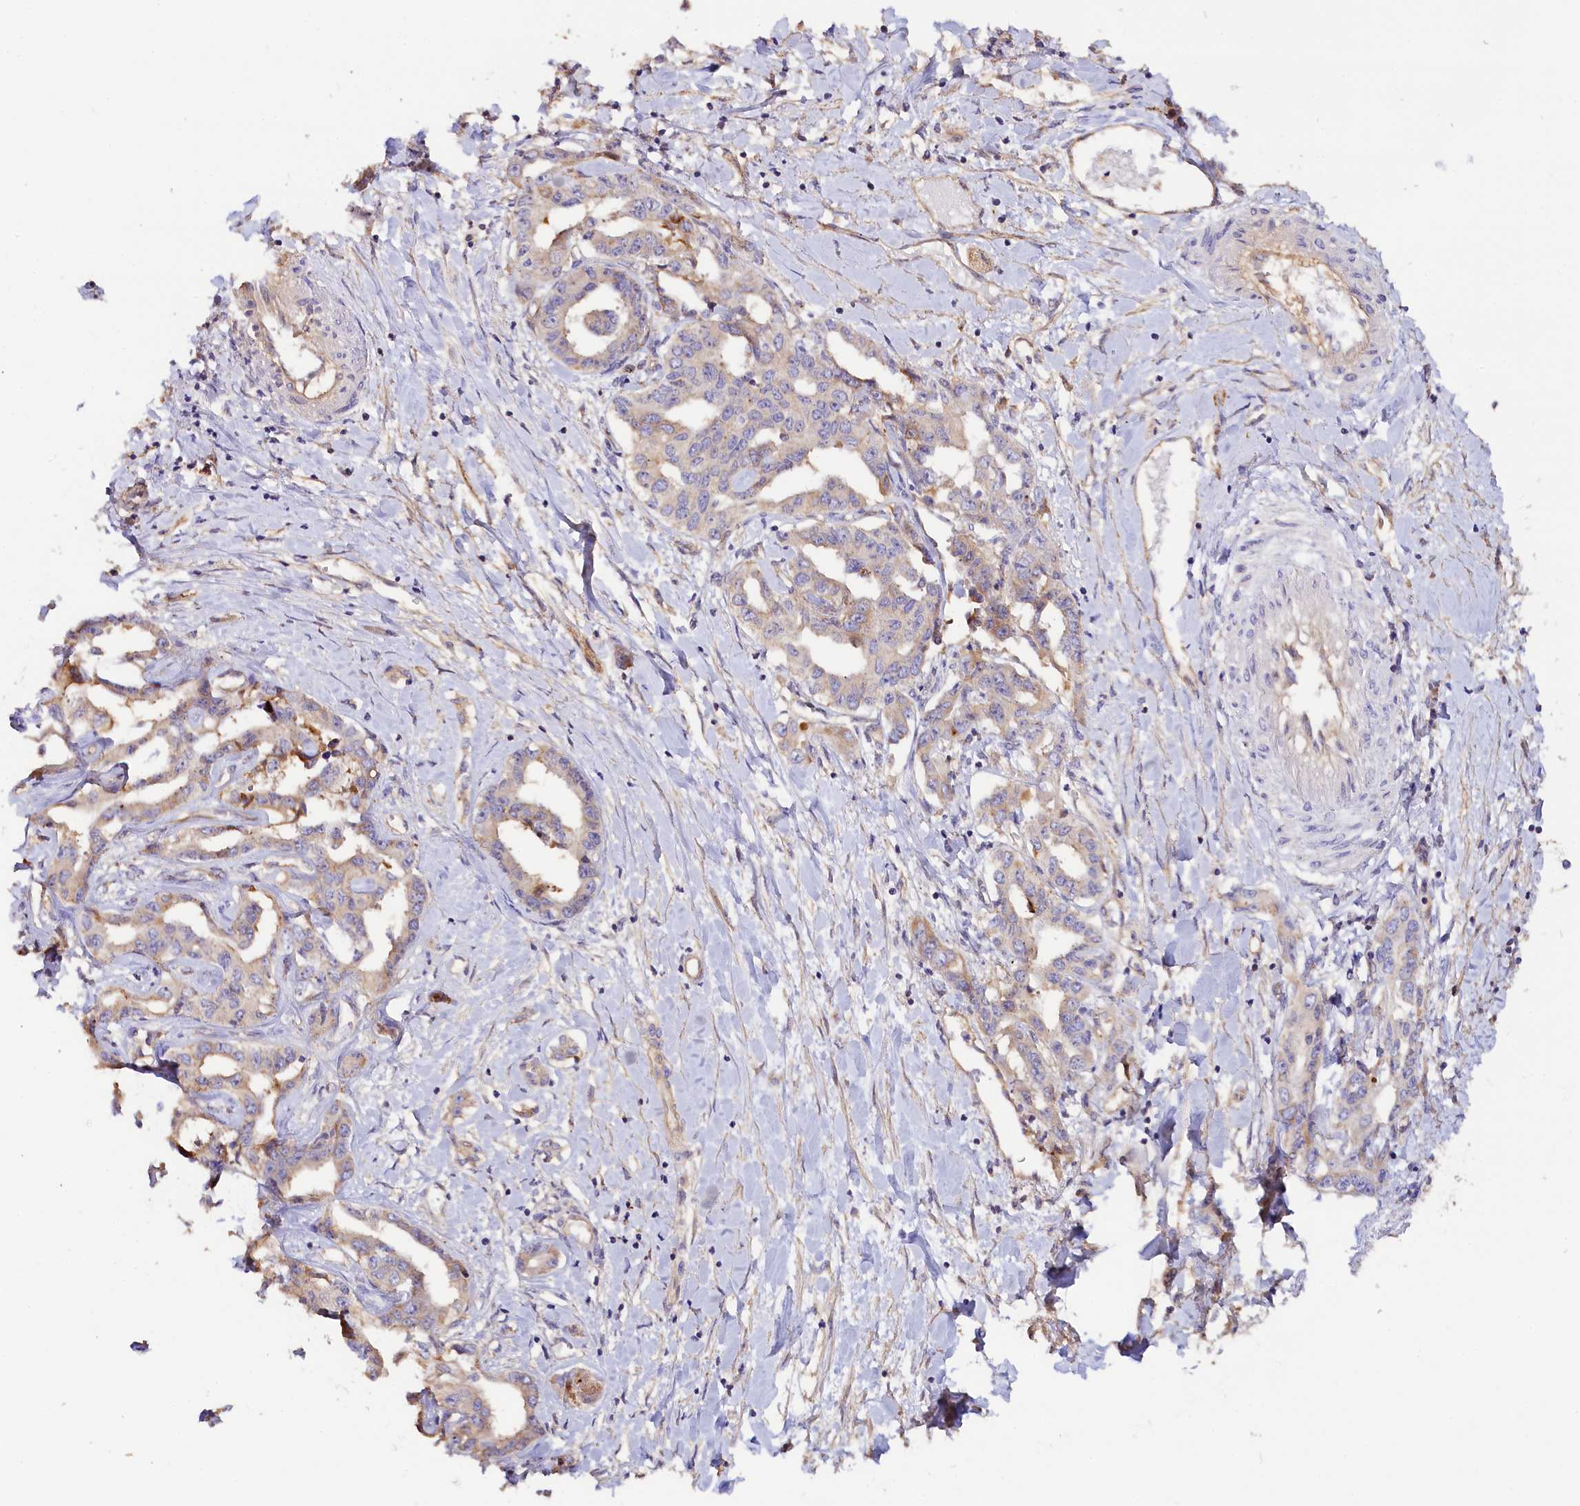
{"staining": {"intensity": "weak", "quantity": "25%-75%", "location": "cytoplasmic/membranous"}, "tissue": "liver cancer", "cell_type": "Tumor cells", "image_type": "cancer", "snomed": [{"axis": "morphology", "description": "Cholangiocarcinoma"}, {"axis": "topography", "description": "Liver"}], "caption": "Brown immunohistochemical staining in human liver cancer shows weak cytoplasmic/membranous positivity in about 25%-75% of tumor cells.", "gene": "KATNB1", "patient": {"sex": "male", "age": 59}}